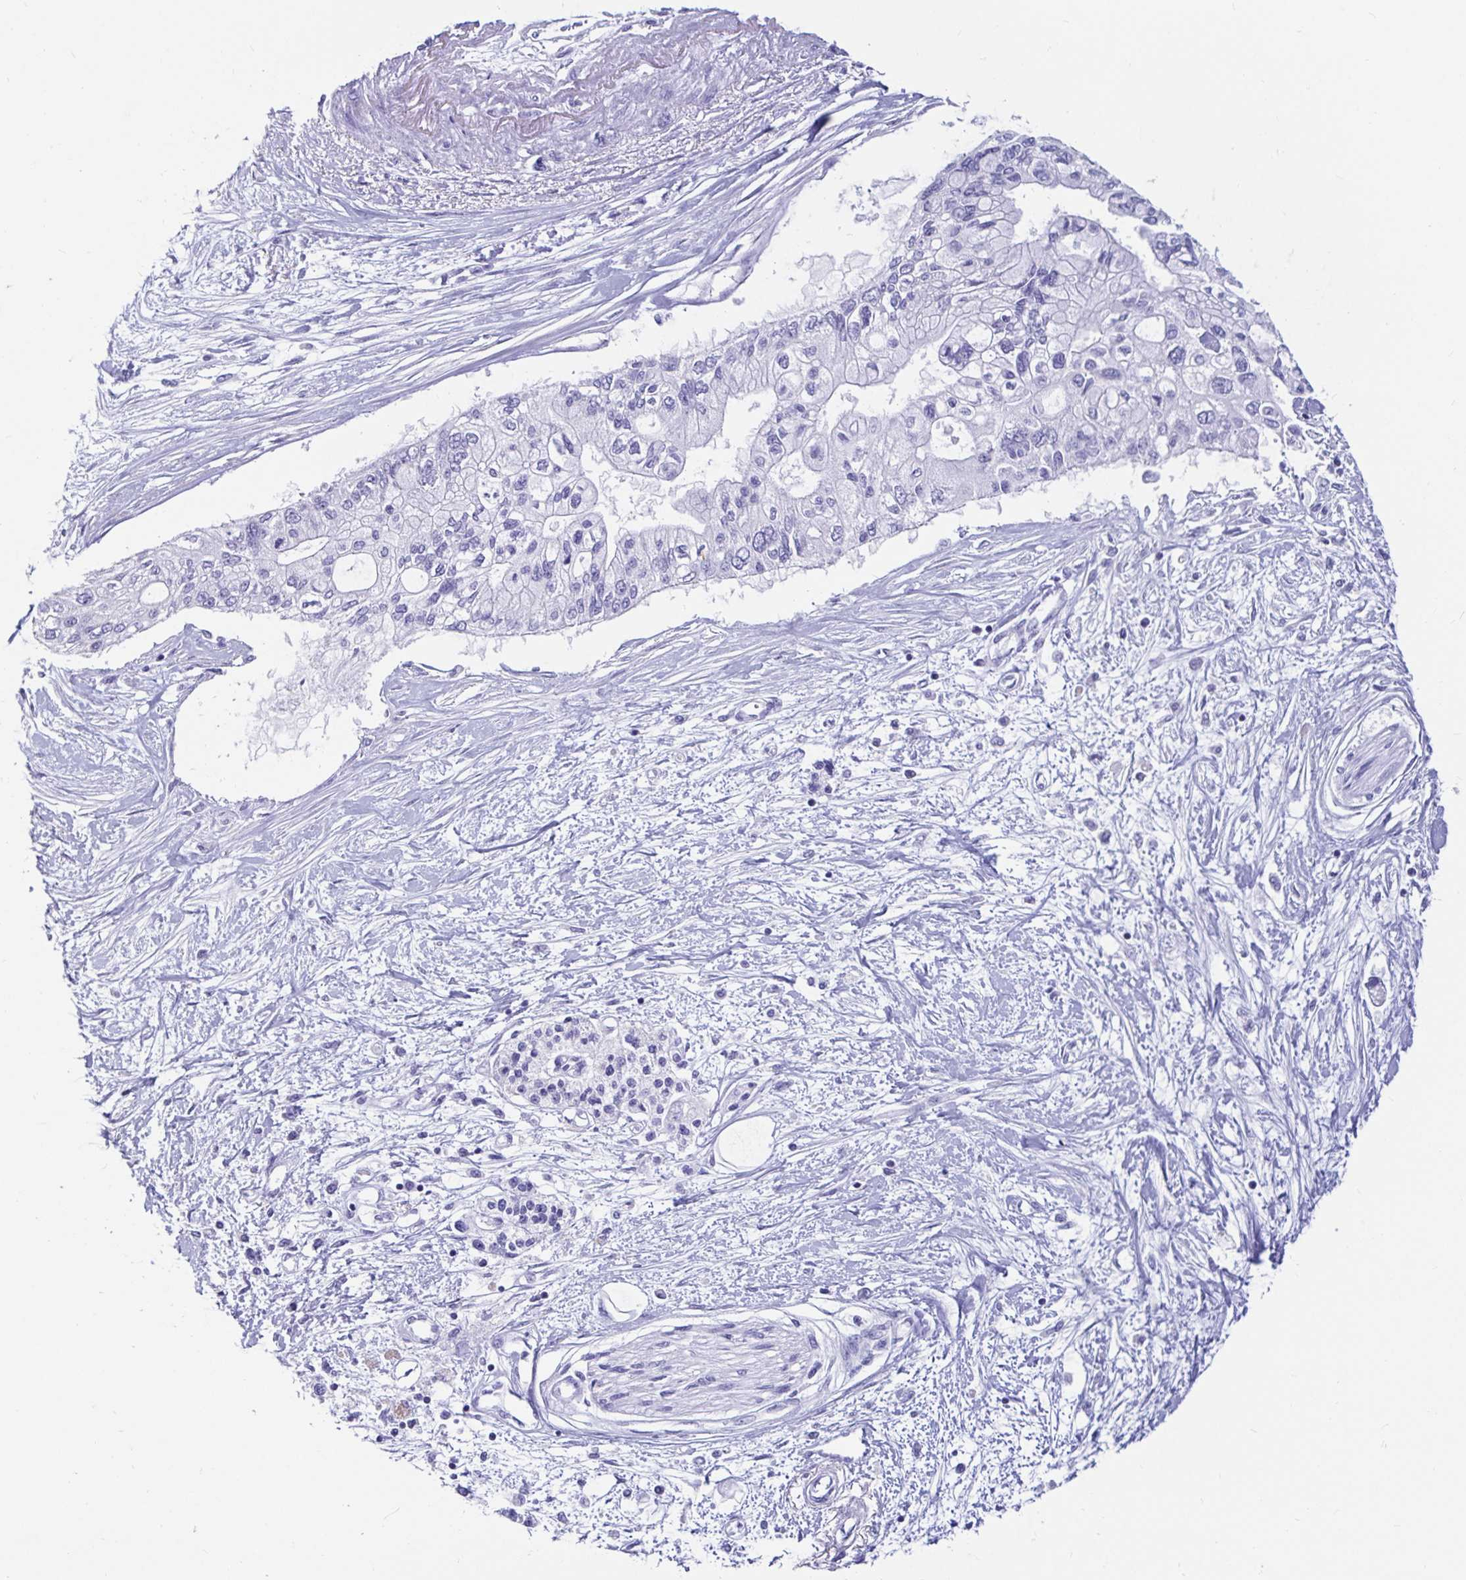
{"staining": {"intensity": "negative", "quantity": "none", "location": "none"}, "tissue": "pancreatic cancer", "cell_type": "Tumor cells", "image_type": "cancer", "snomed": [{"axis": "morphology", "description": "Adenocarcinoma, NOS"}, {"axis": "topography", "description": "Pancreas"}], "caption": "DAB immunohistochemical staining of human pancreatic adenocarcinoma displays no significant positivity in tumor cells. (Immunohistochemistry, brightfield microscopy, high magnification).", "gene": "ZPBP2", "patient": {"sex": "female", "age": 77}}